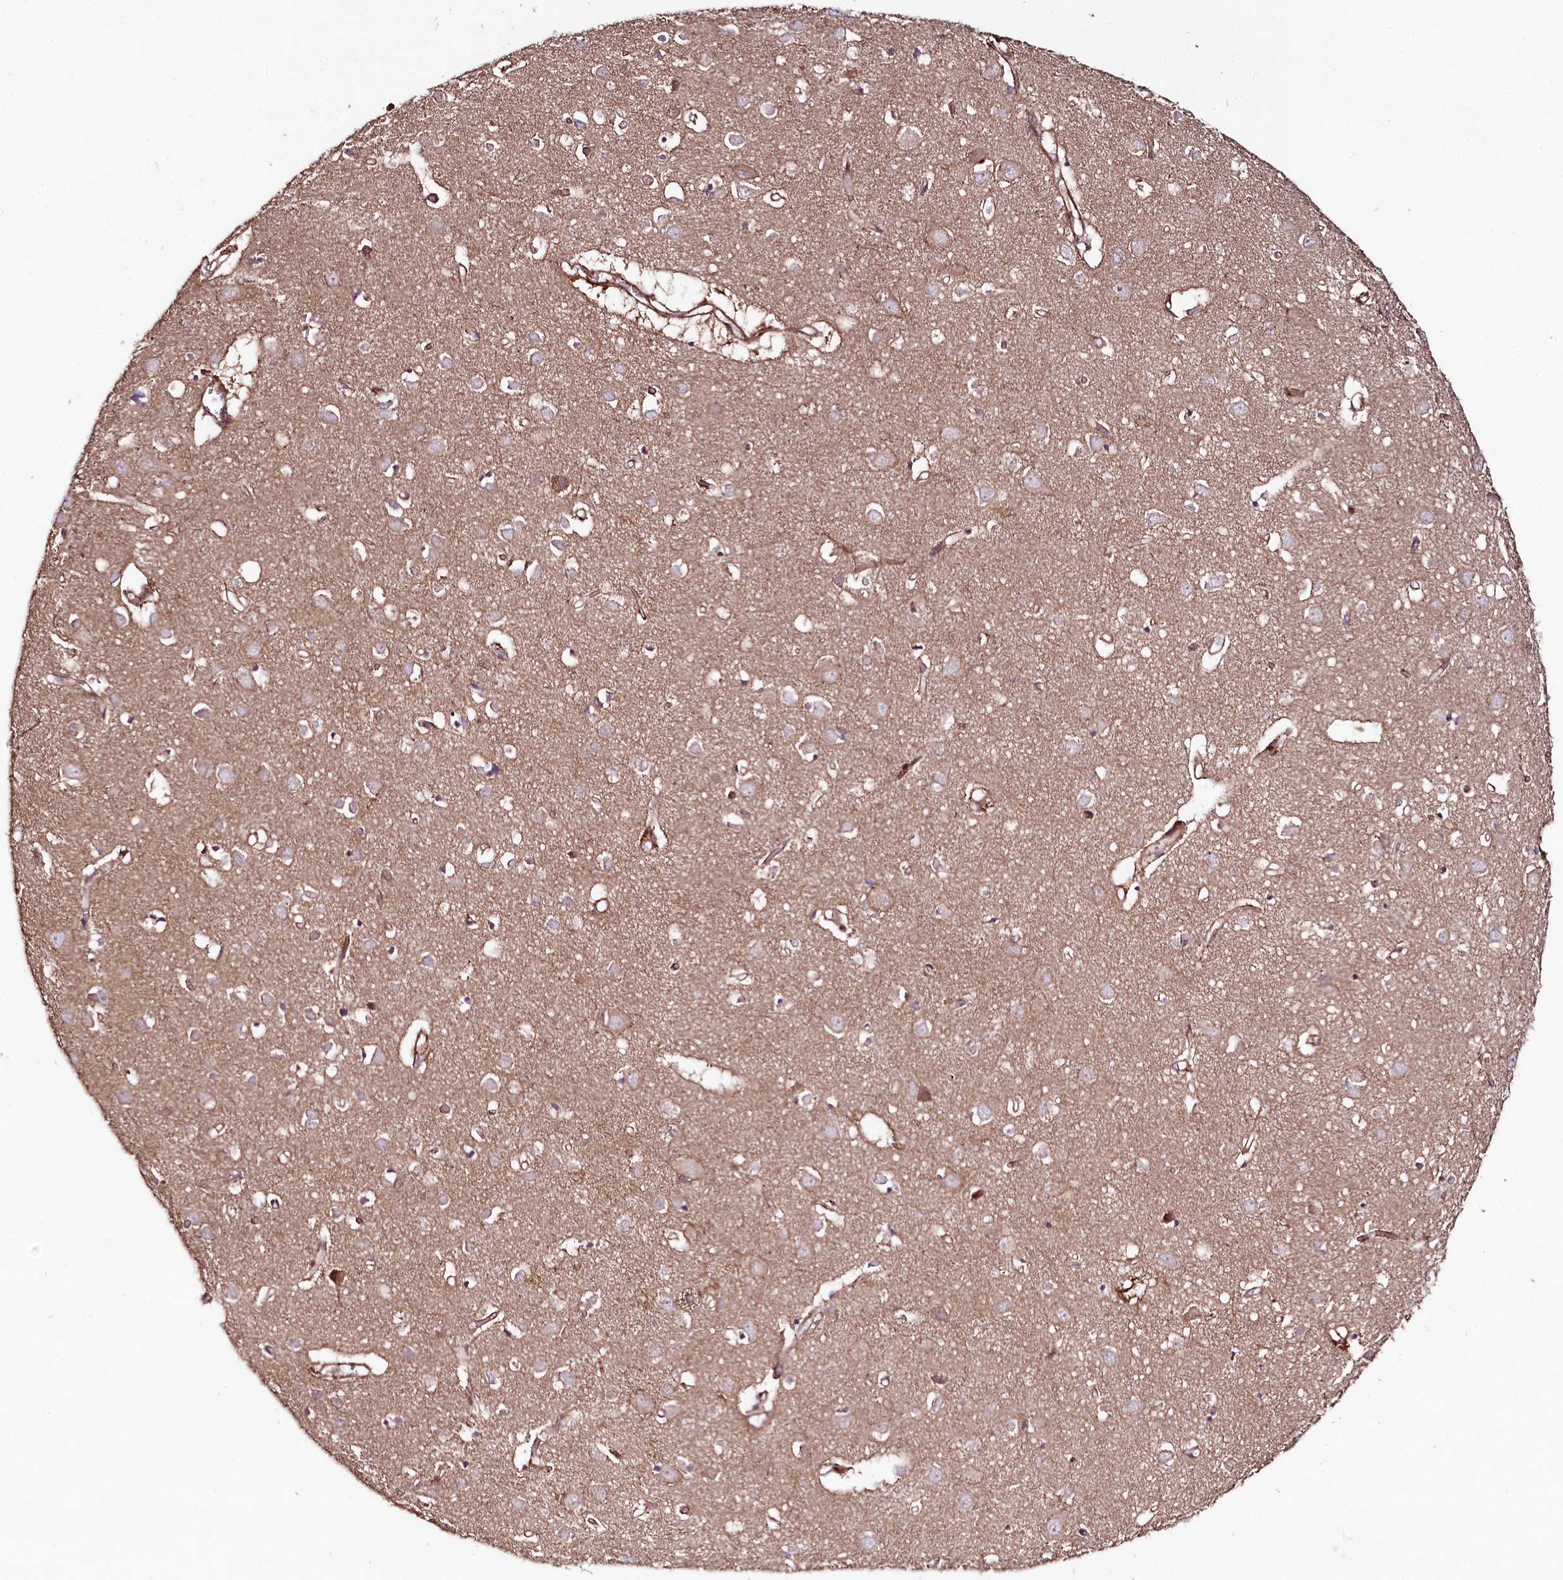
{"staining": {"intensity": "moderate", "quantity": ">75%", "location": "cytoplasmic/membranous"}, "tissue": "cerebral cortex", "cell_type": "Endothelial cells", "image_type": "normal", "snomed": [{"axis": "morphology", "description": "Normal tissue, NOS"}, {"axis": "topography", "description": "Cerebral cortex"}], "caption": "IHC (DAB (3,3'-diaminobenzidine)) staining of normal cerebral cortex displays moderate cytoplasmic/membranous protein staining in approximately >75% of endothelial cells. Using DAB (brown) and hematoxylin (blue) stains, captured at high magnification using brightfield microscopy.", "gene": "PHLDB1", "patient": {"sex": "female", "age": 64}}